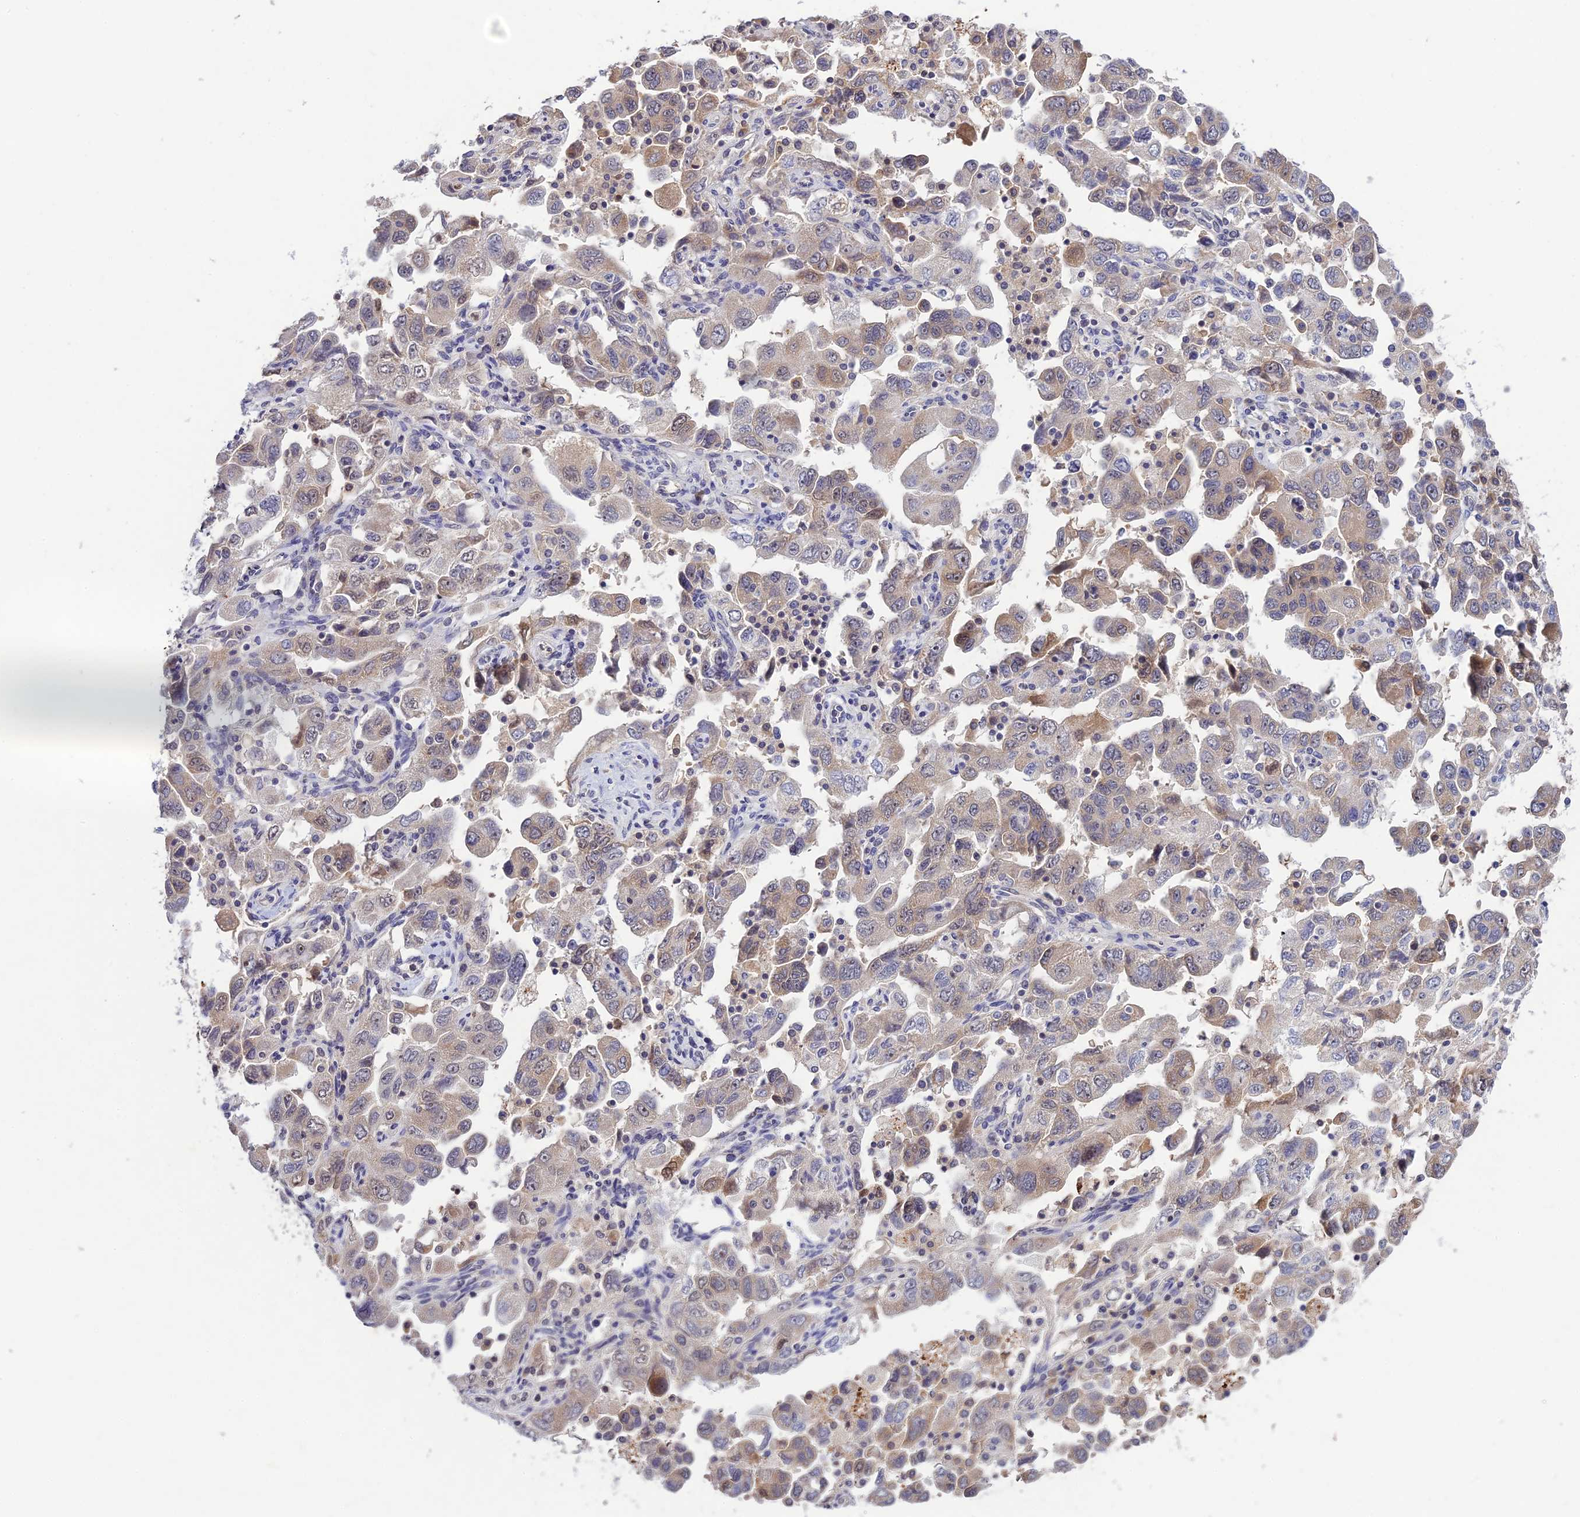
{"staining": {"intensity": "weak", "quantity": "<25%", "location": "cytoplasmic/membranous"}, "tissue": "ovarian cancer", "cell_type": "Tumor cells", "image_type": "cancer", "snomed": [{"axis": "morphology", "description": "Carcinoma, NOS"}, {"axis": "morphology", "description": "Cystadenocarcinoma, serous, NOS"}, {"axis": "topography", "description": "Ovary"}], "caption": "Immunohistochemical staining of ovarian cancer reveals no significant positivity in tumor cells.", "gene": "CHST5", "patient": {"sex": "female", "age": 69}}